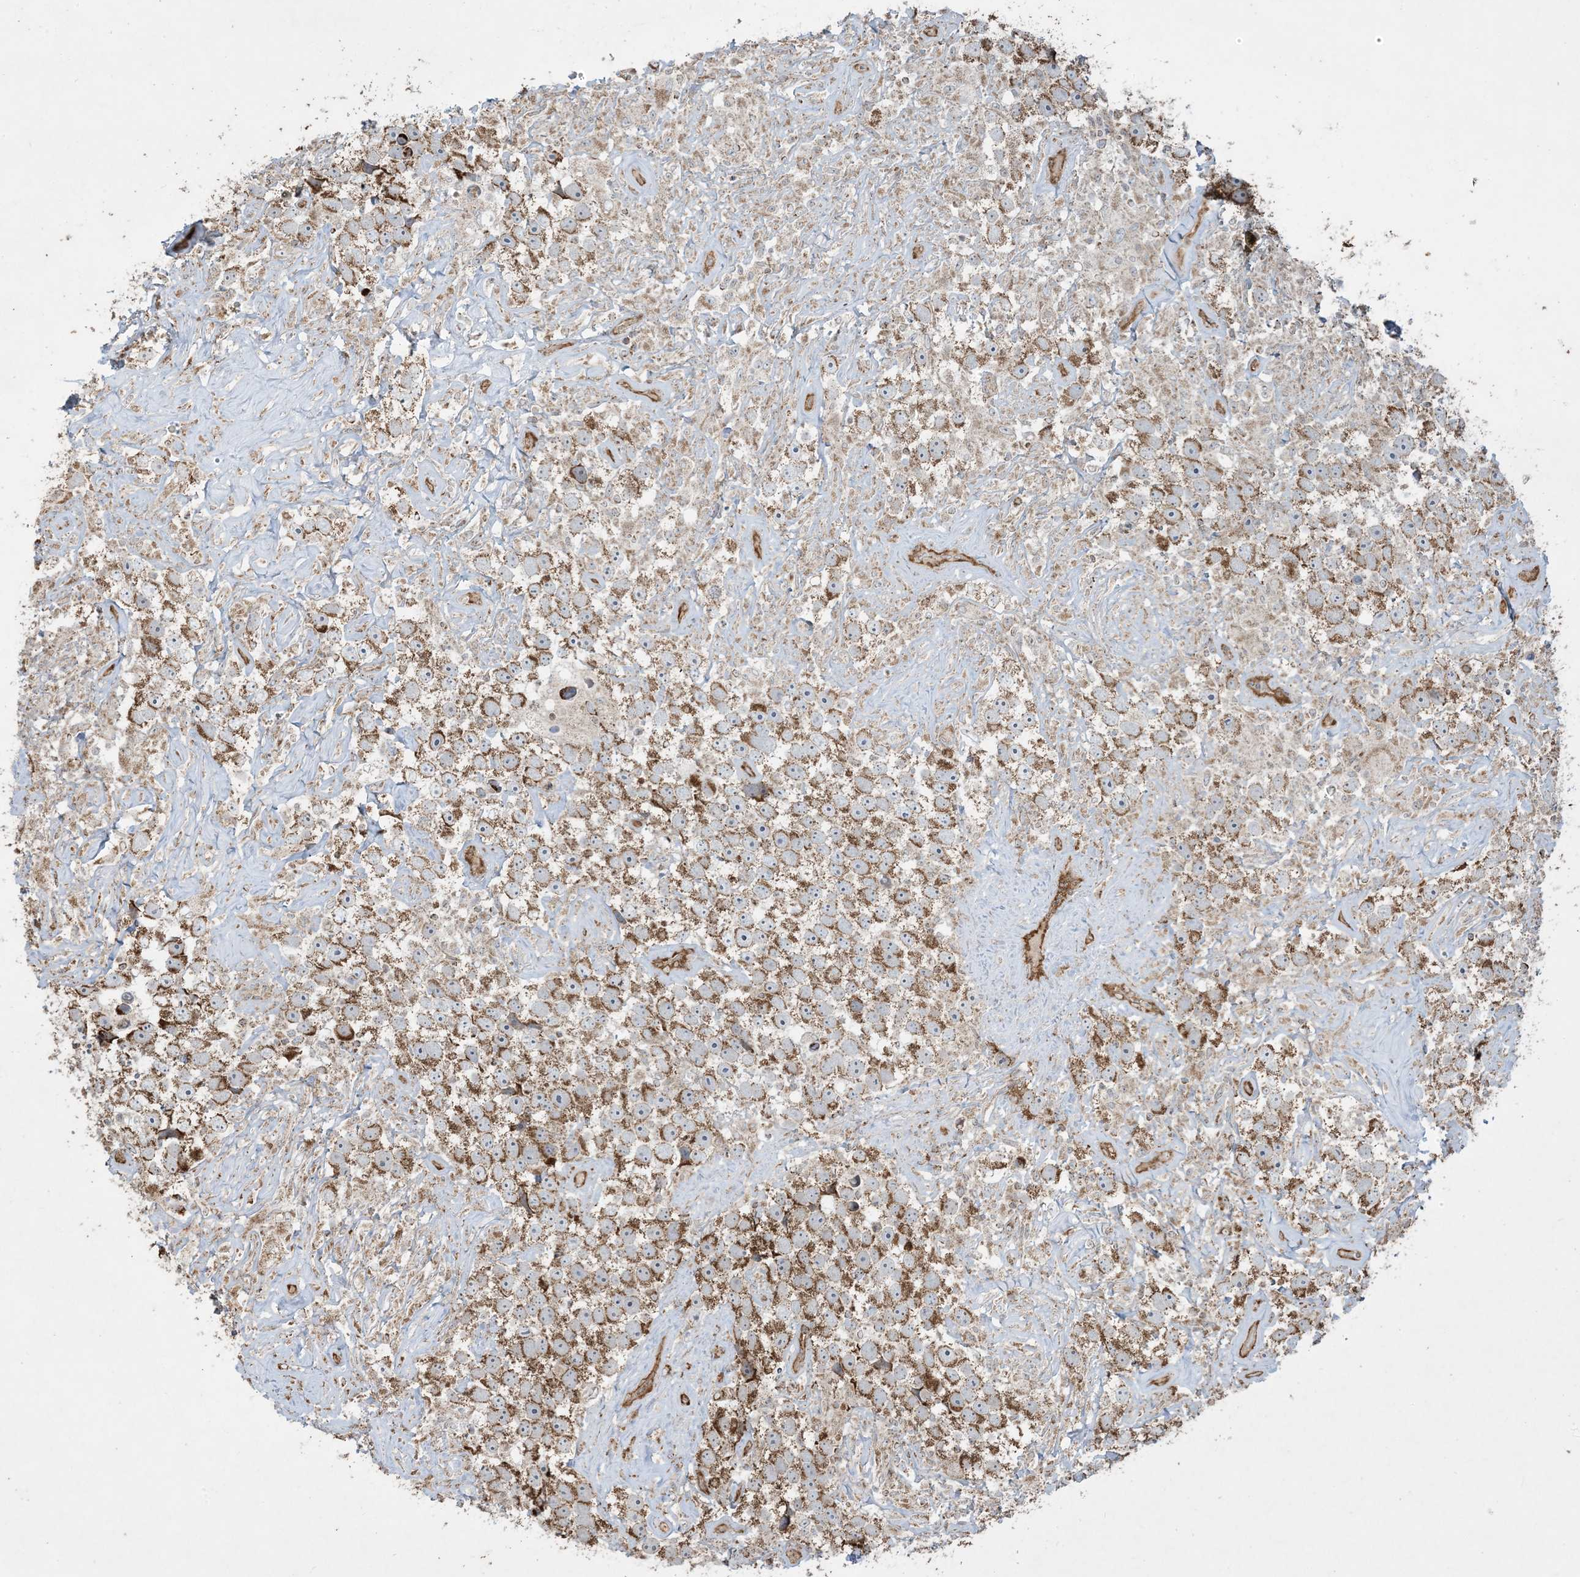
{"staining": {"intensity": "moderate", "quantity": ">75%", "location": "cytoplasmic/membranous"}, "tissue": "testis cancer", "cell_type": "Tumor cells", "image_type": "cancer", "snomed": [{"axis": "morphology", "description": "Seminoma, NOS"}, {"axis": "topography", "description": "Testis"}], "caption": "IHC of testis seminoma shows medium levels of moderate cytoplasmic/membranous expression in approximately >75% of tumor cells.", "gene": "PPM1F", "patient": {"sex": "male", "age": 49}}